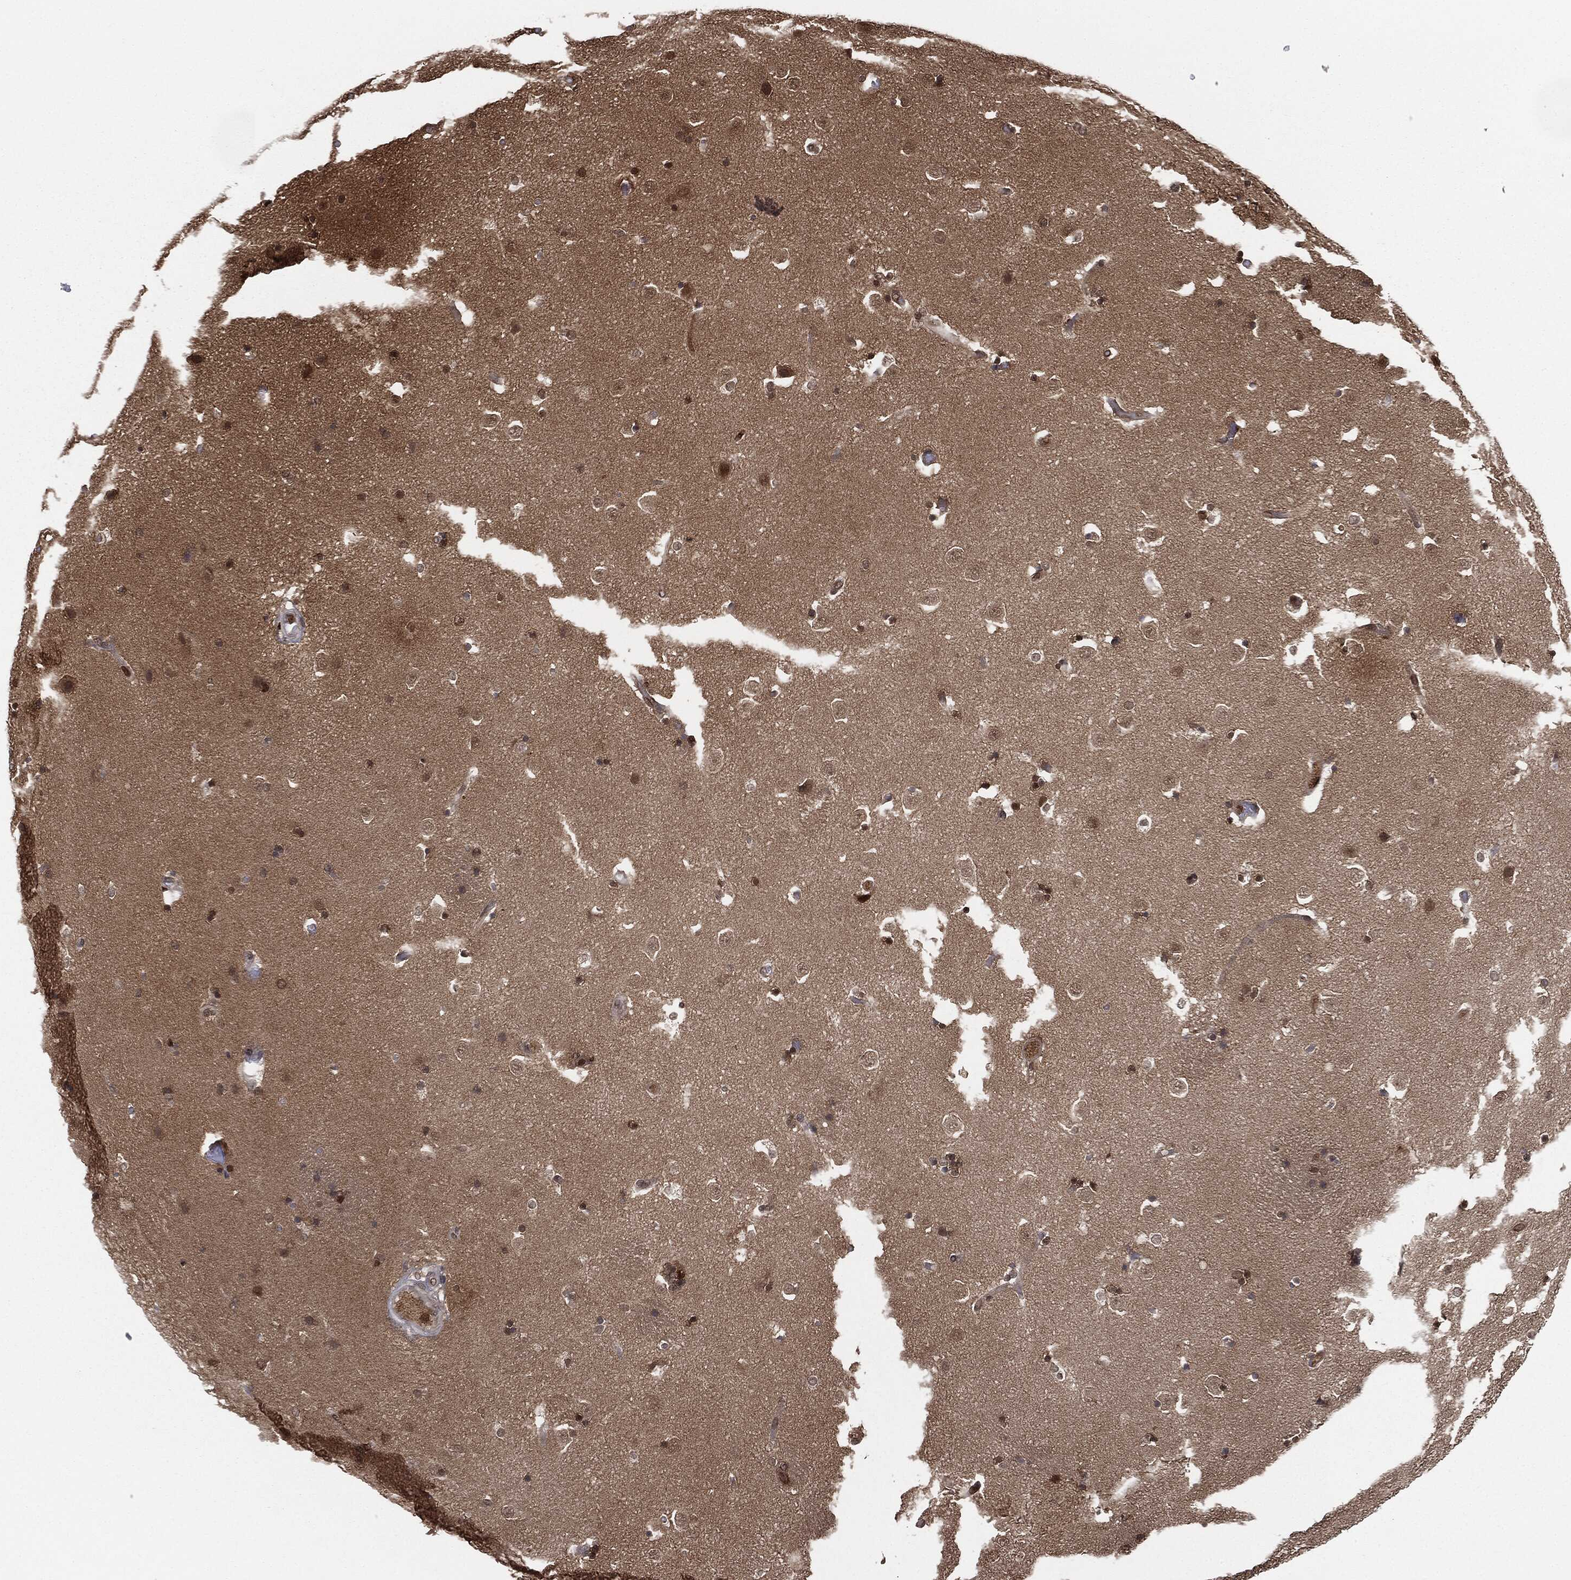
{"staining": {"intensity": "strong", "quantity": ">75%", "location": "nuclear"}, "tissue": "caudate", "cell_type": "Glial cells", "image_type": "normal", "snomed": [{"axis": "morphology", "description": "Normal tissue, NOS"}, {"axis": "topography", "description": "Lateral ventricle wall"}], "caption": "Glial cells show high levels of strong nuclear positivity in about >75% of cells in normal caudate.", "gene": "CAPRIN2", "patient": {"sex": "male", "age": 51}}